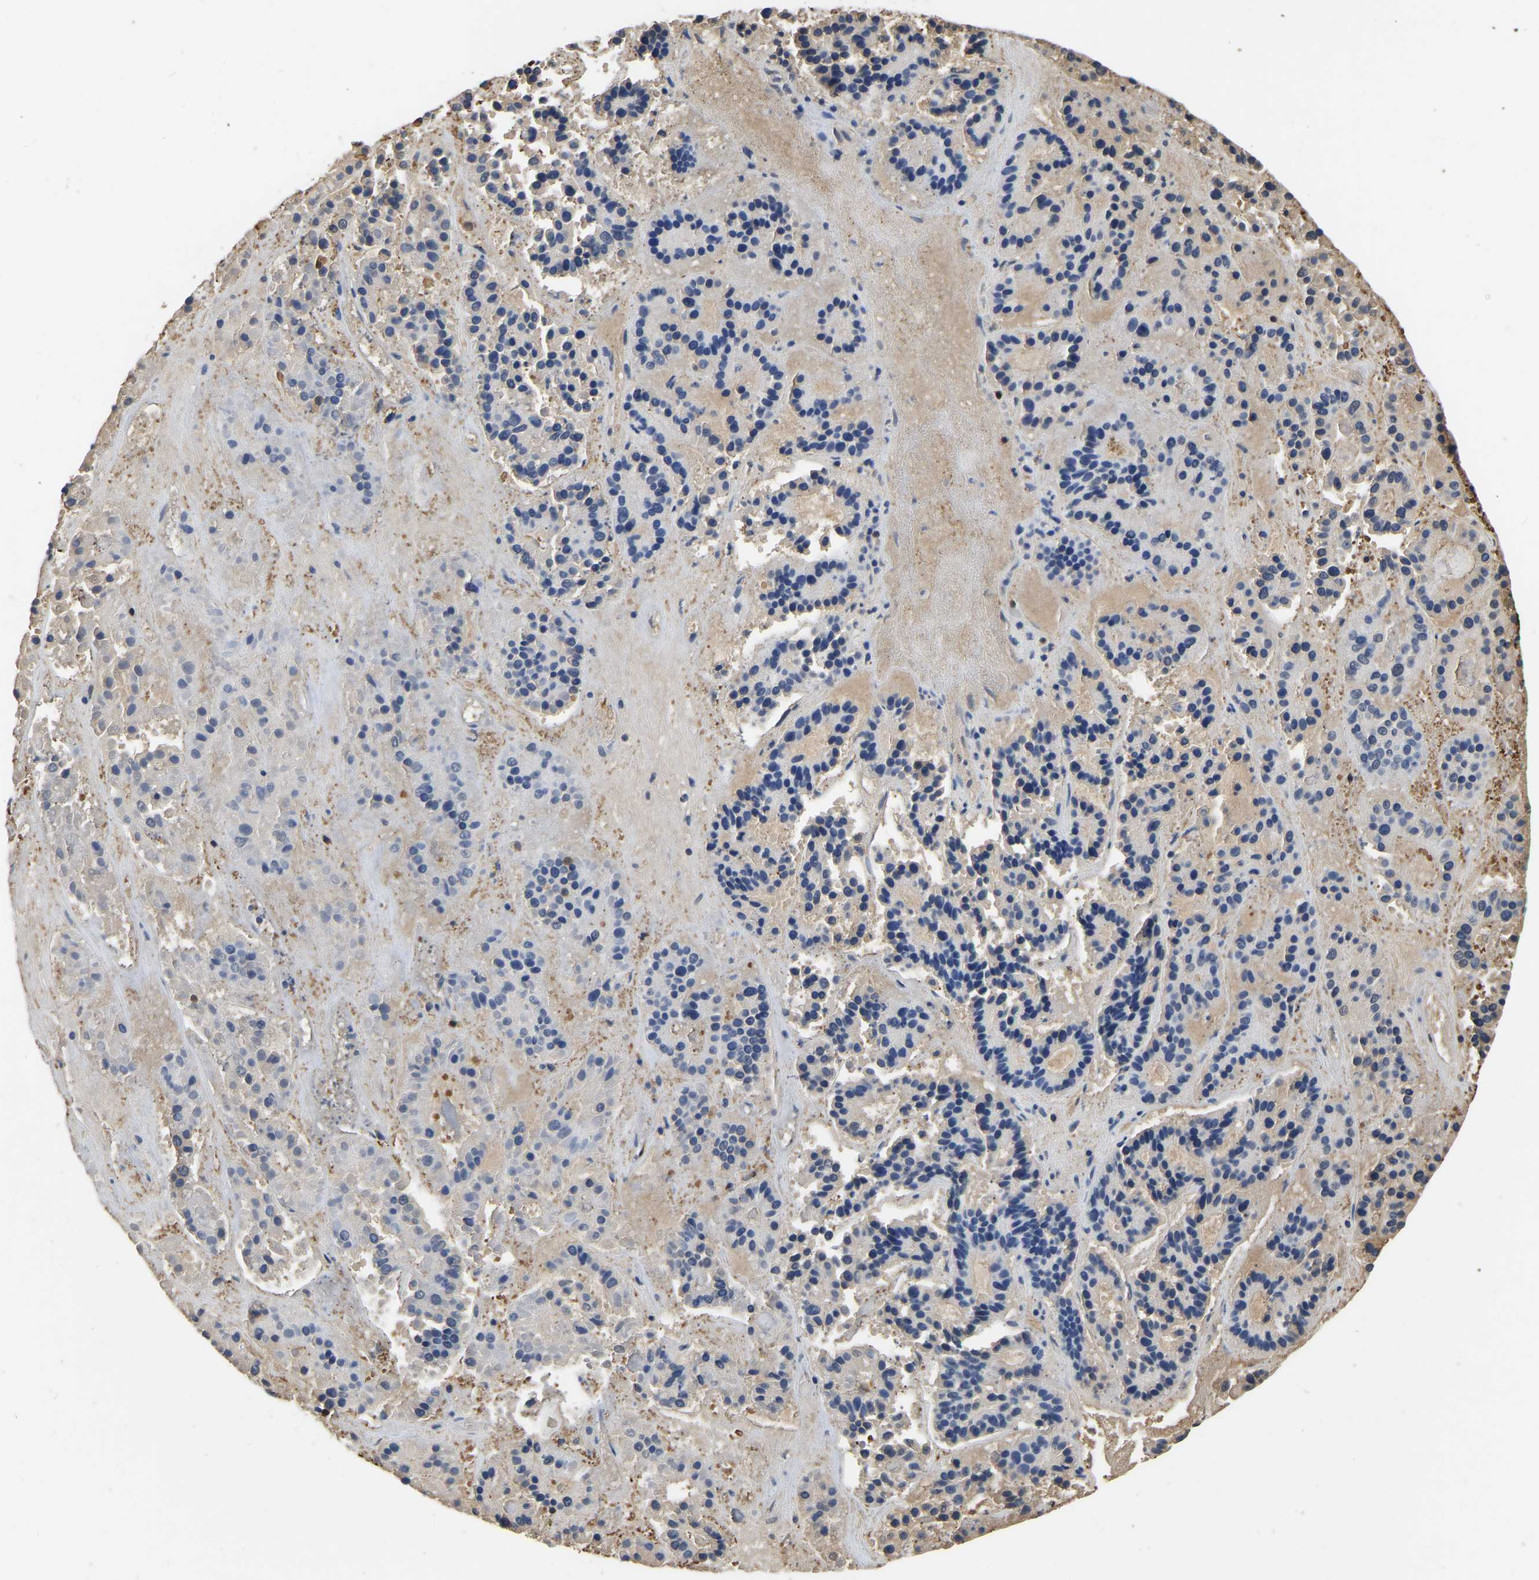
{"staining": {"intensity": "negative", "quantity": "none", "location": "none"}, "tissue": "pancreatic cancer", "cell_type": "Tumor cells", "image_type": "cancer", "snomed": [{"axis": "morphology", "description": "Adenocarcinoma, NOS"}, {"axis": "topography", "description": "Pancreas"}], "caption": "Micrograph shows no significant protein expression in tumor cells of pancreatic adenocarcinoma. (Stains: DAB (3,3'-diaminobenzidine) IHC with hematoxylin counter stain, Microscopy: brightfield microscopy at high magnification).", "gene": "LDHB", "patient": {"sex": "male", "age": 50}}